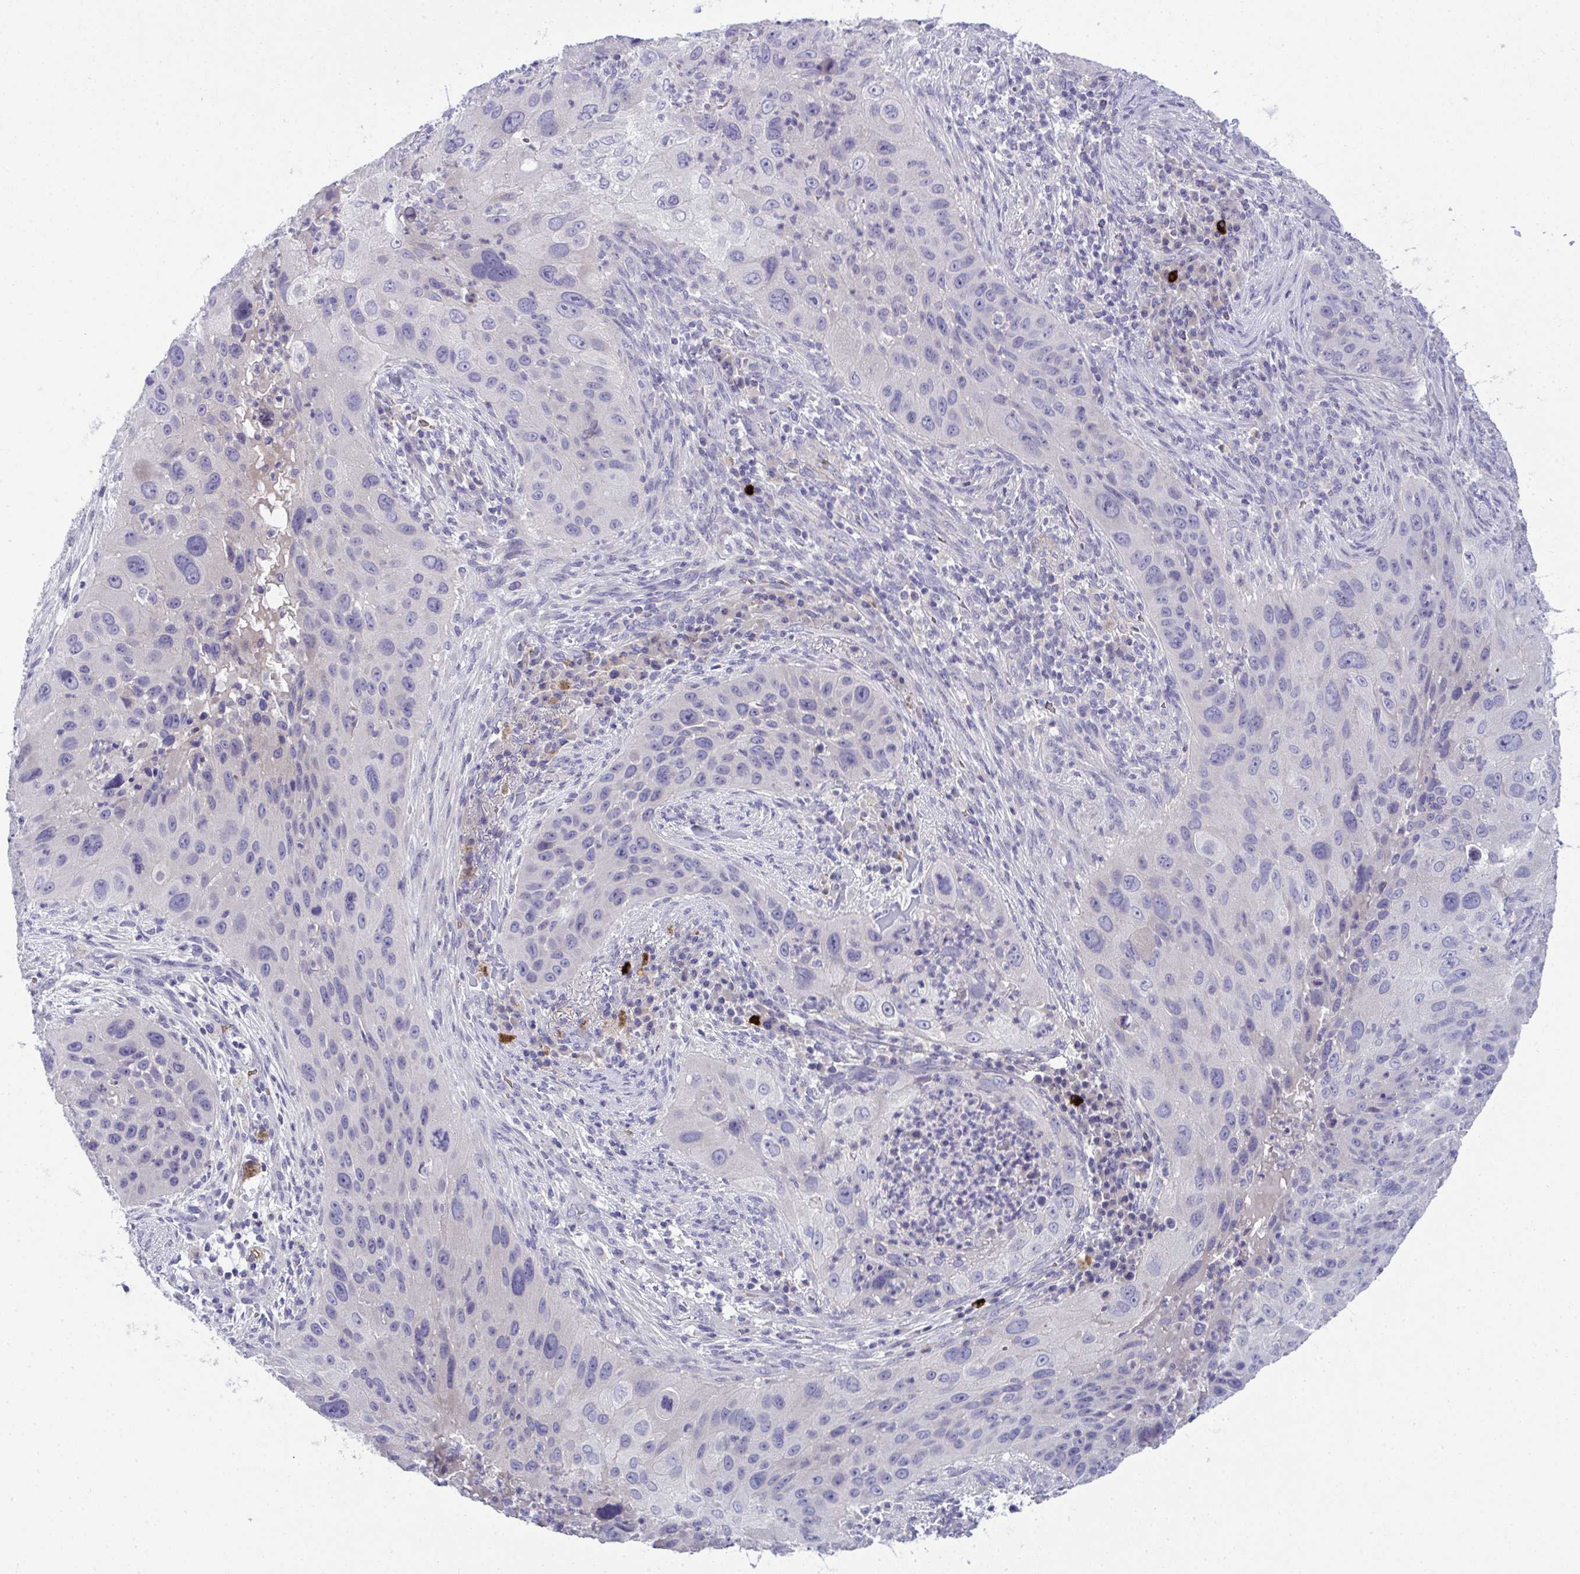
{"staining": {"intensity": "negative", "quantity": "none", "location": "none"}, "tissue": "lung cancer", "cell_type": "Tumor cells", "image_type": "cancer", "snomed": [{"axis": "morphology", "description": "Squamous cell carcinoma, NOS"}, {"axis": "topography", "description": "Lung"}], "caption": "The image reveals no significant positivity in tumor cells of lung squamous cell carcinoma.", "gene": "SPTB", "patient": {"sex": "male", "age": 63}}